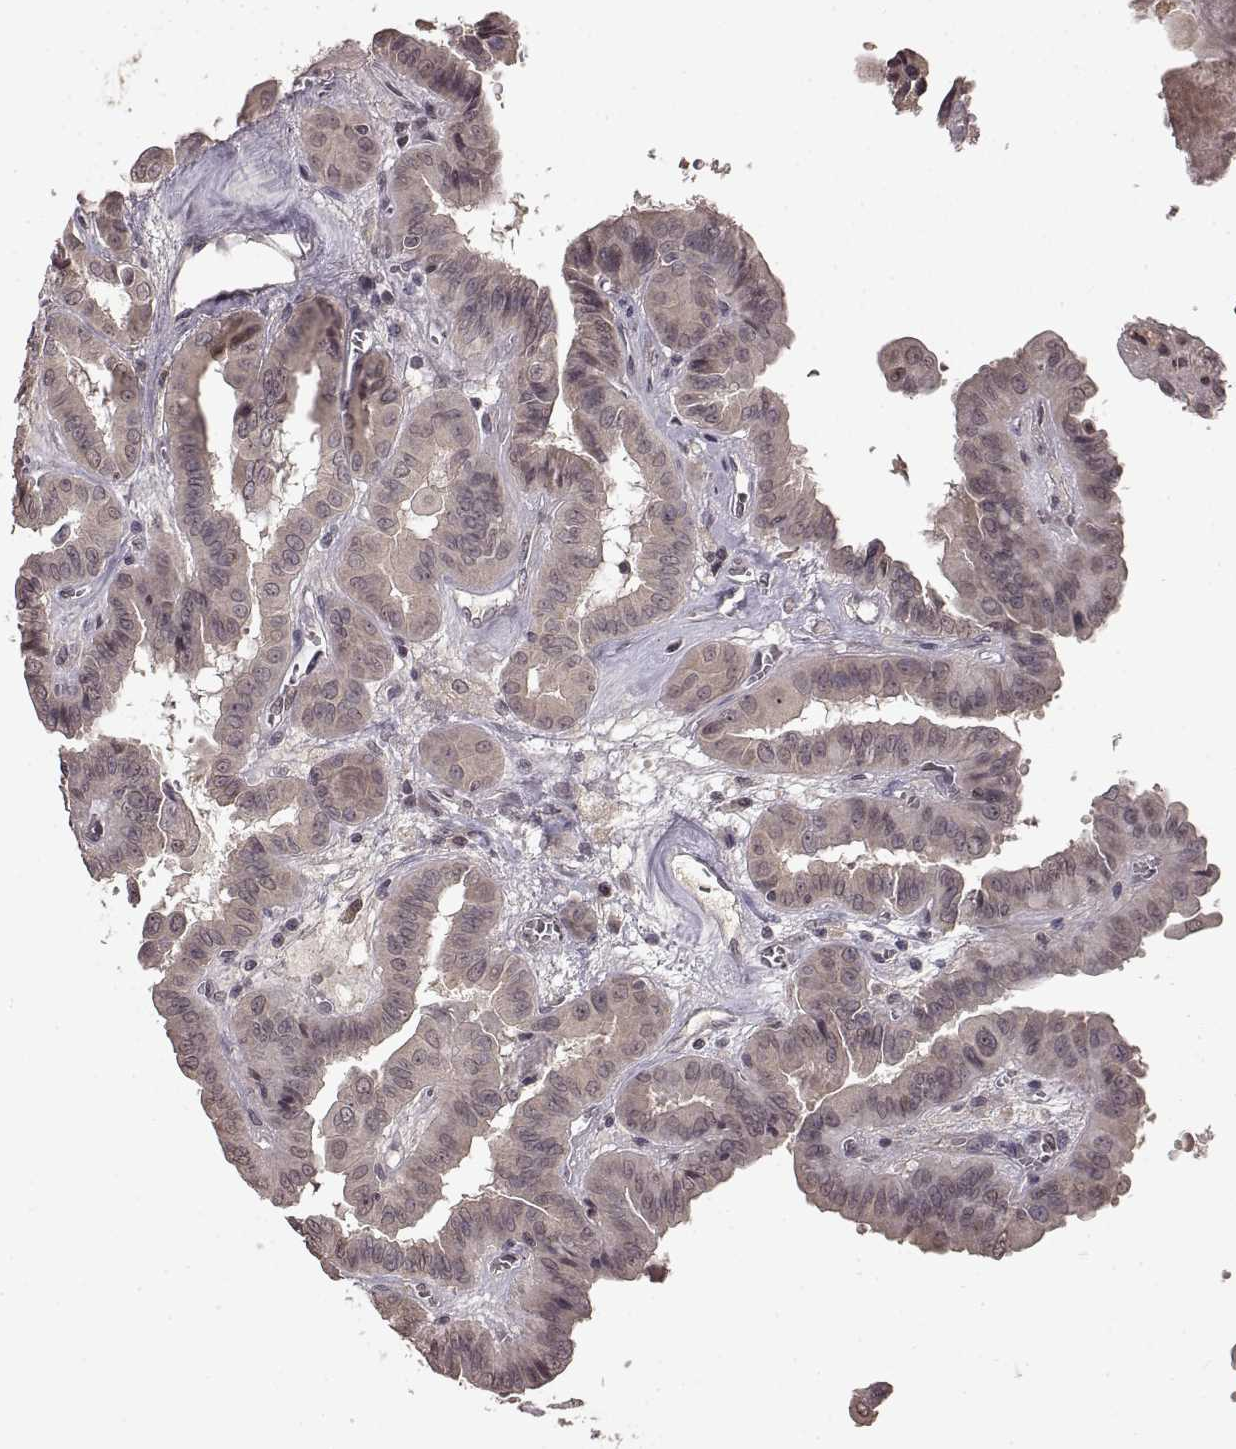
{"staining": {"intensity": "weak", "quantity": "<25%", "location": "cytoplasmic/membranous"}, "tissue": "thyroid cancer", "cell_type": "Tumor cells", "image_type": "cancer", "snomed": [{"axis": "morphology", "description": "Papillary adenocarcinoma, NOS"}, {"axis": "topography", "description": "Thyroid gland"}], "caption": "A photomicrograph of thyroid papillary adenocarcinoma stained for a protein shows no brown staining in tumor cells. (Brightfield microscopy of DAB (3,3'-diaminobenzidine) immunohistochemistry (IHC) at high magnification).", "gene": "NTRK2", "patient": {"sex": "female", "age": 37}}